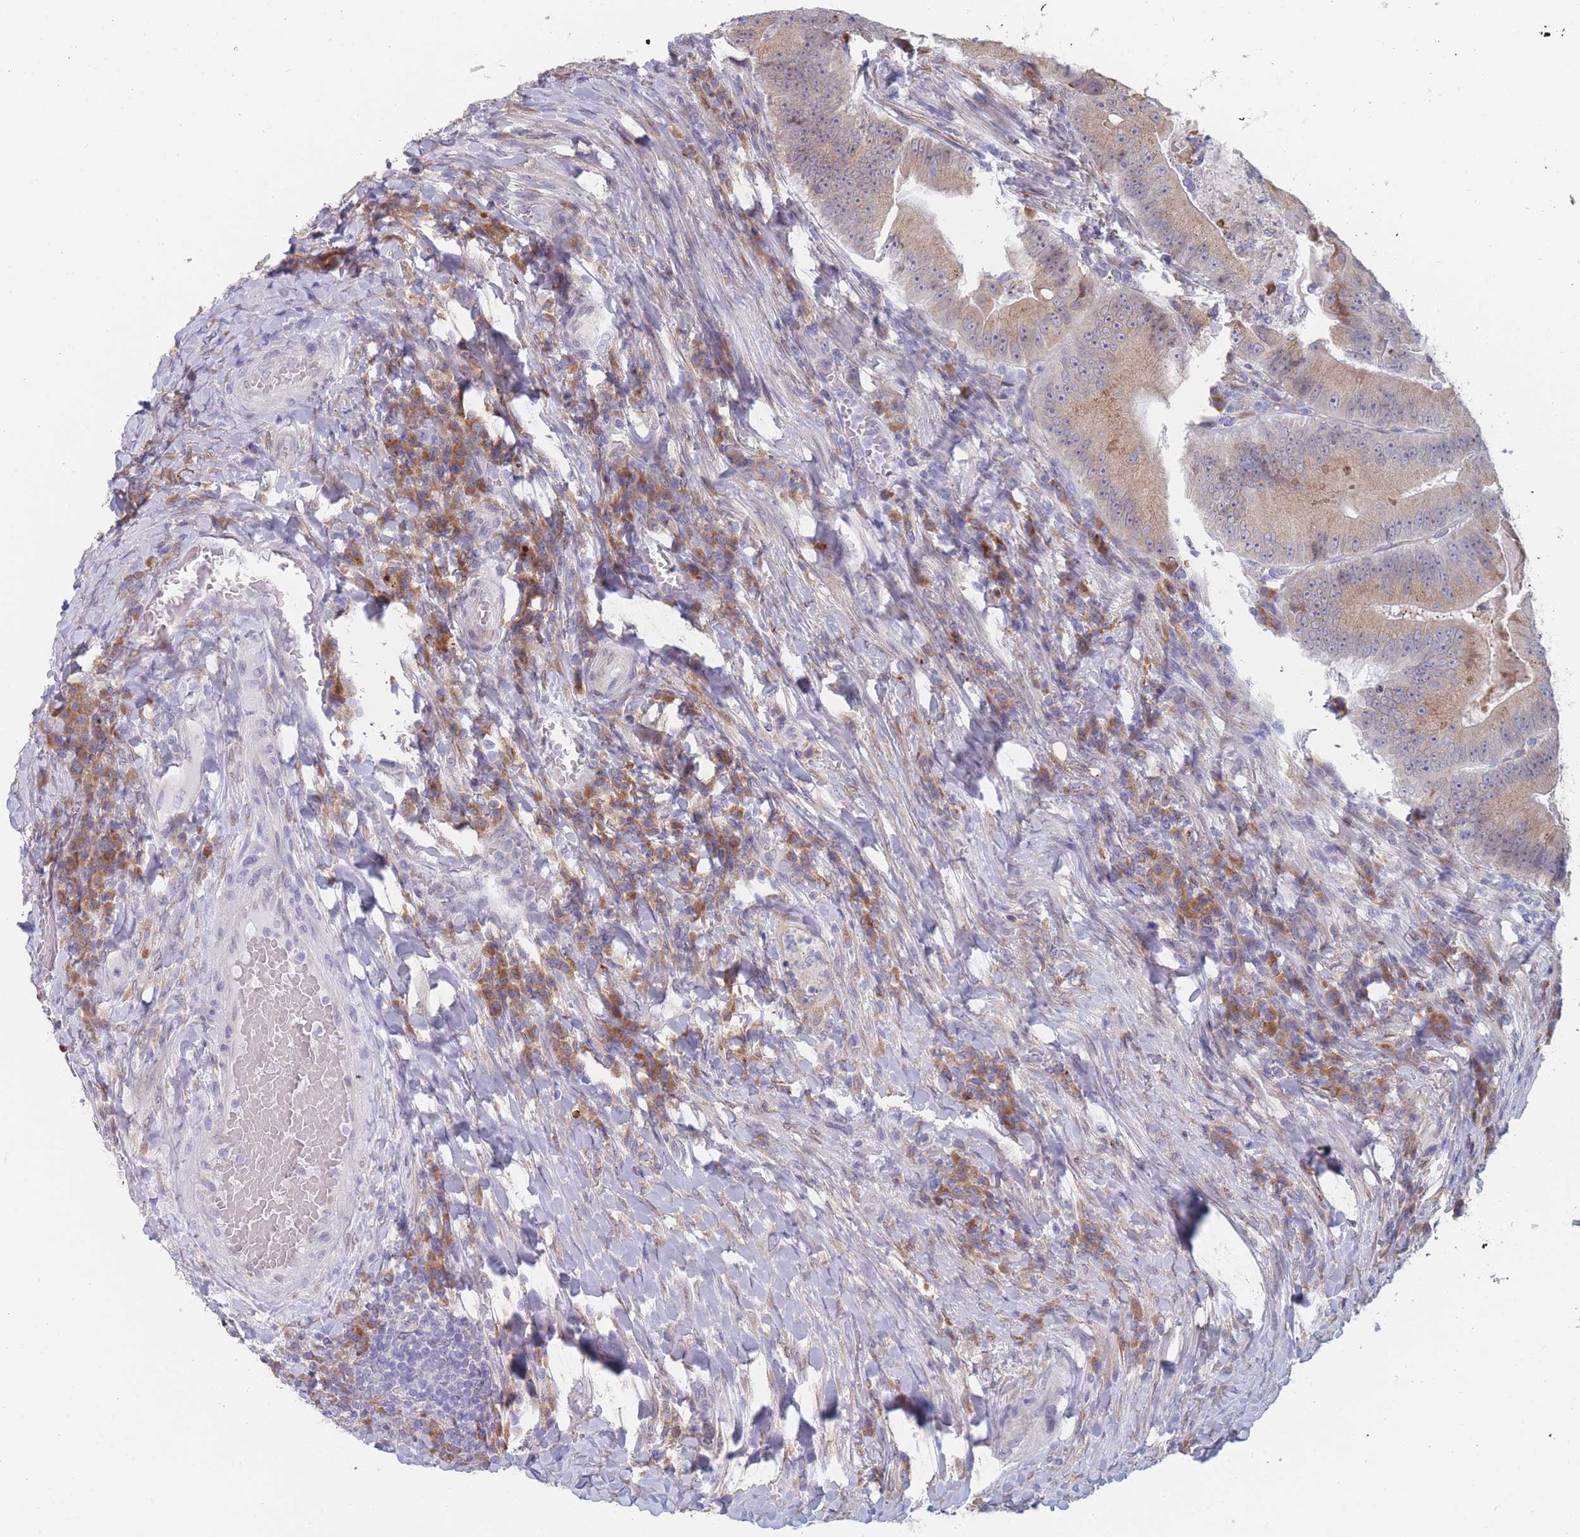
{"staining": {"intensity": "weak", "quantity": ">75%", "location": "cytoplasmic/membranous"}, "tissue": "colorectal cancer", "cell_type": "Tumor cells", "image_type": "cancer", "snomed": [{"axis": "morphology", "description": "Adenocarcinoma, NOS"}, {"axis": "topography", "description": "Colon"}], "caption": "Colorectal cancer tissue exhibits weak cytoplasmic/membranous staining in approximately >75% of tumor cells The staining was performed using DAB, with brown indicating positive protein expression. Nuclei are stained blue with hematoxylin.", "gene": "TMED10", "patient": {"sex": "female", "age": 86}}